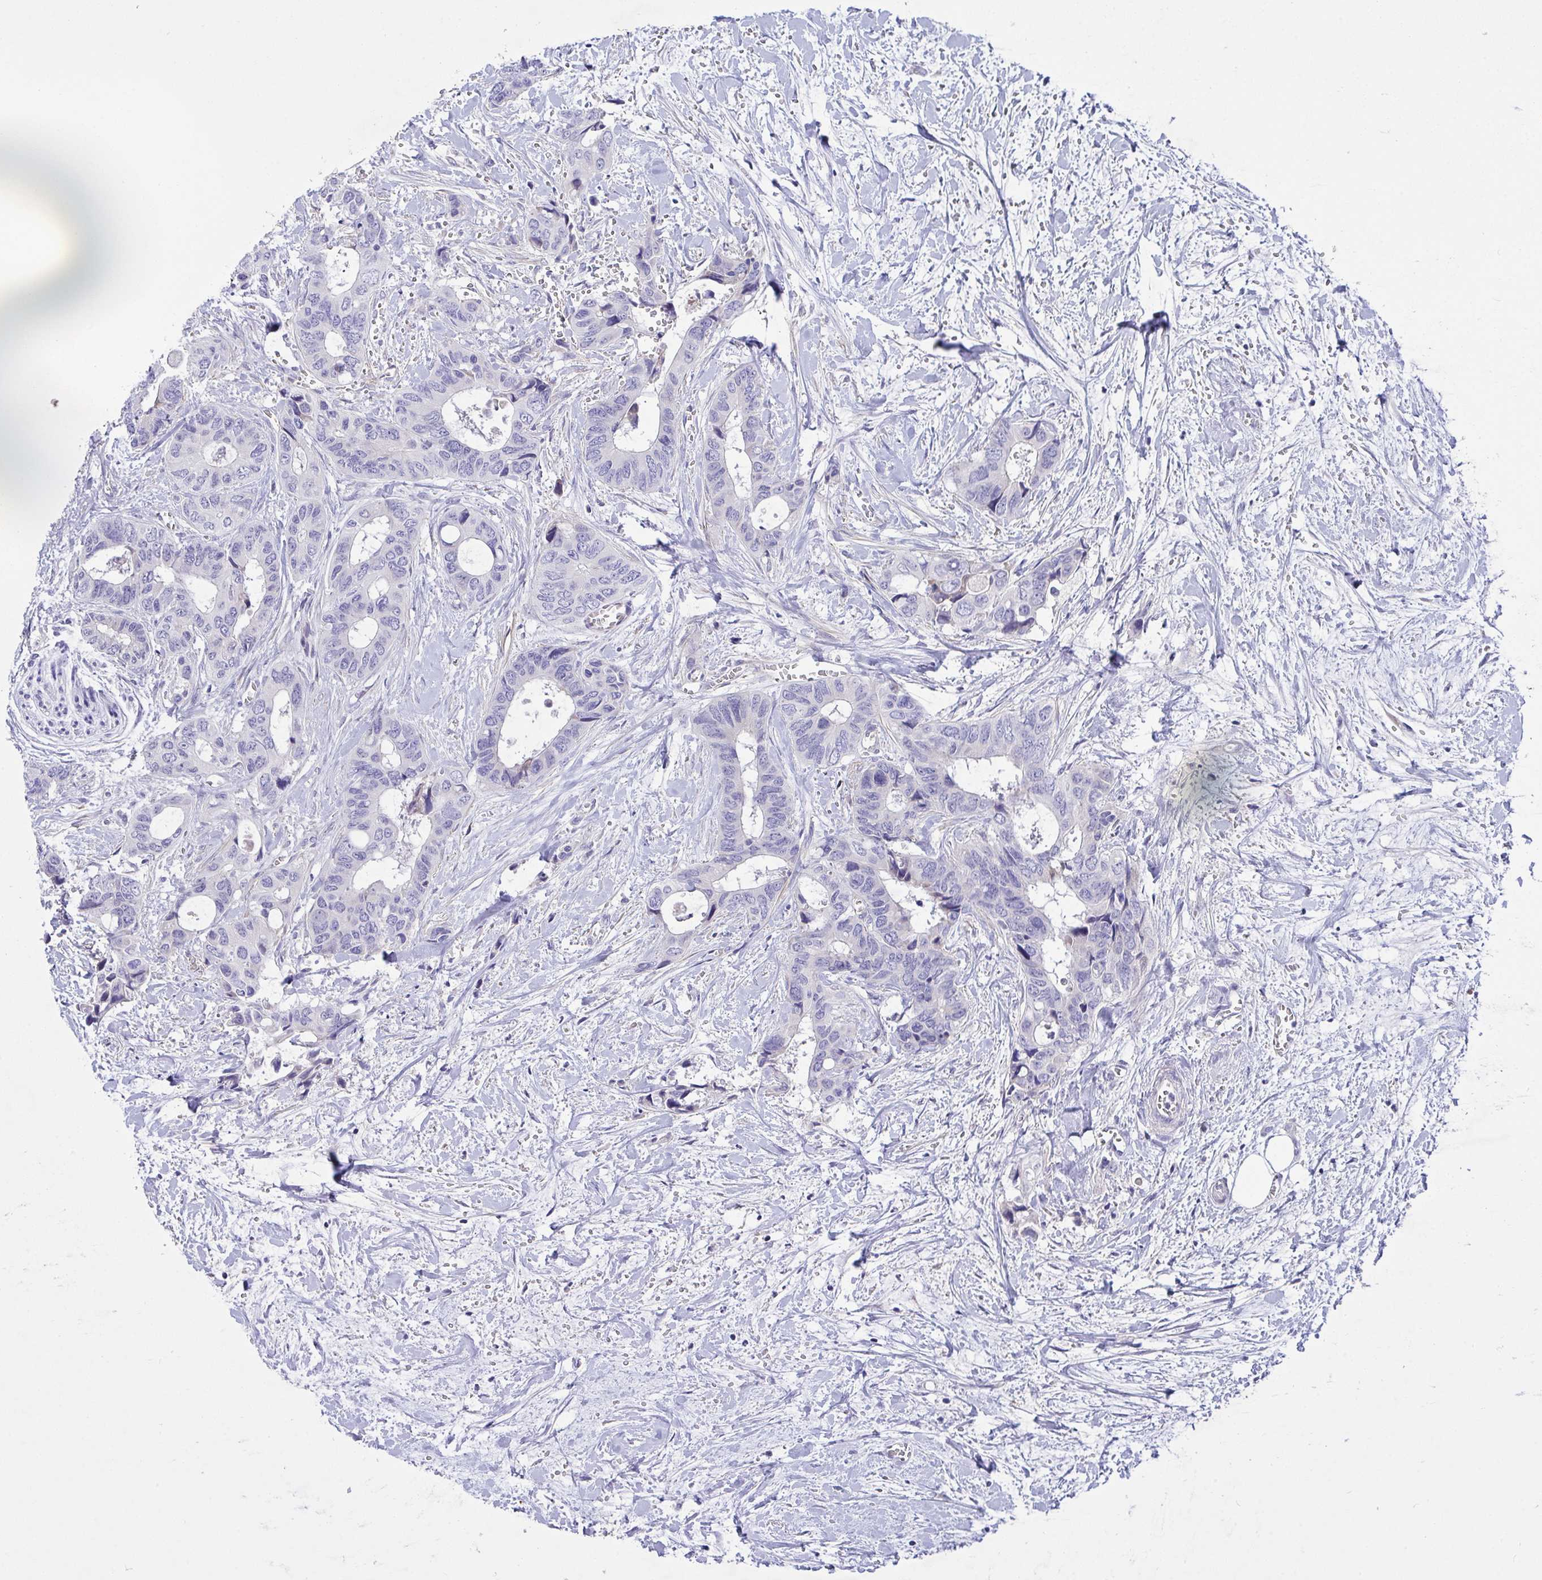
{"staining": {"intensity": "negative", "quantity": "none", "location": "none"}, "tissue": "colorectal cancer", "cell_type": "Tumor cells", "image_type": "cancer", "snomed": [{"axis": "morphology", "description": "Adenocarcinoma, NOS"}, {"axis": "topography", "description": "Rectum"}], "caption": "Adenocarcinoma (colorectal) stained for a protein using immunohistochemistry reveals no positivity tumor cells.", "gene": "FAM86B1", "patient": {"sex": "male", "age": 76}}